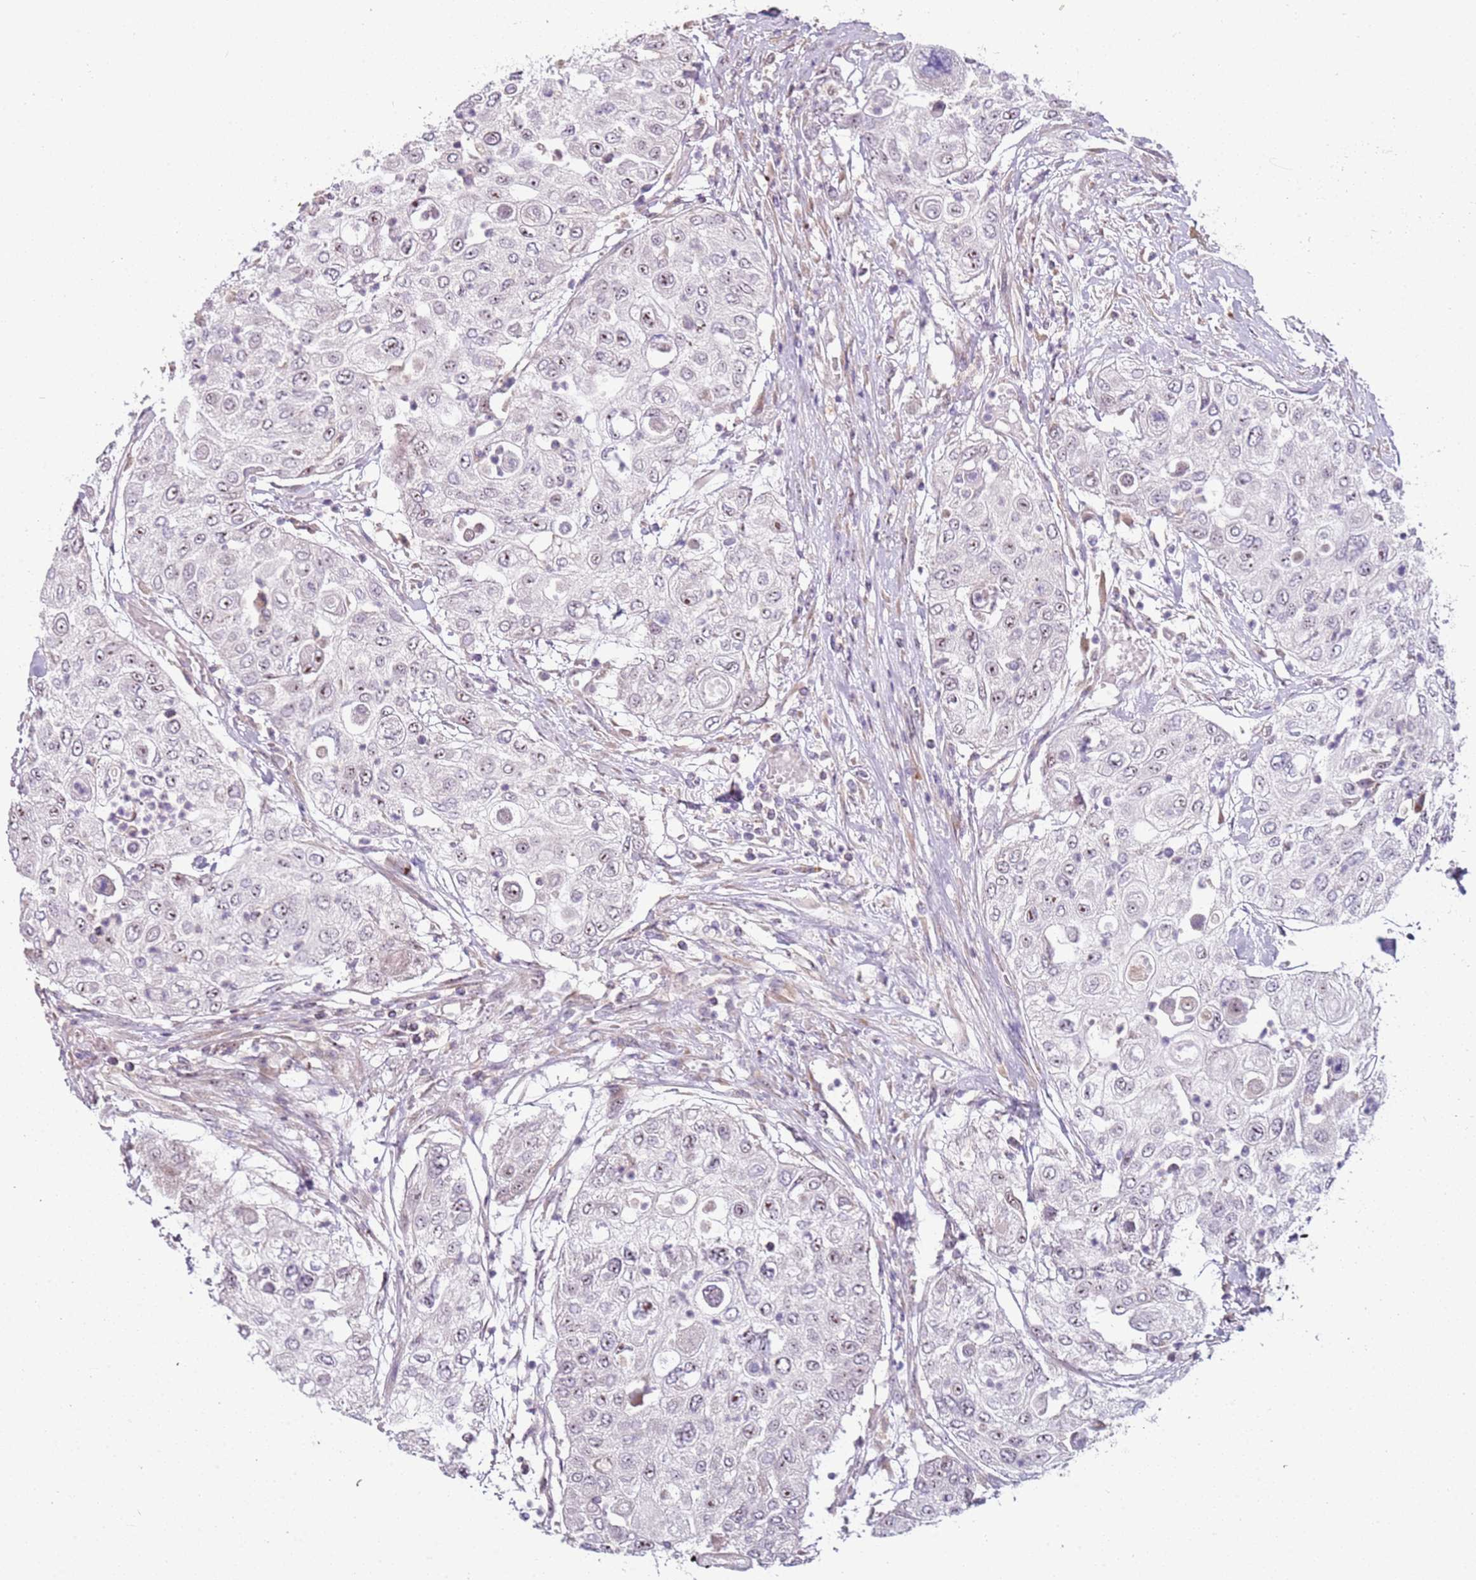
{"staining": {"intensity": "moderate", "quantity": "25%-75%", "location": "nuclear"}, "tissue": "urothelial cancer", "cell_type": "Tumor cells", "image_type": "cancer", "snomed": [{"axis": "morphology", "description": "Urothelial carcinoma, High grade"}, {"axis": "topography", "description": "Urinary bladder"}], "caption": "Immunohistochemistry (IHC) micrograph of human urothelial cancer stained for a protein (brown), which exhibits medium levels of moderate nuclear expression in about 25%-75% of tumor cells.", "gene": "UCMA", "patient": {"sex": "female", "age": 79}}